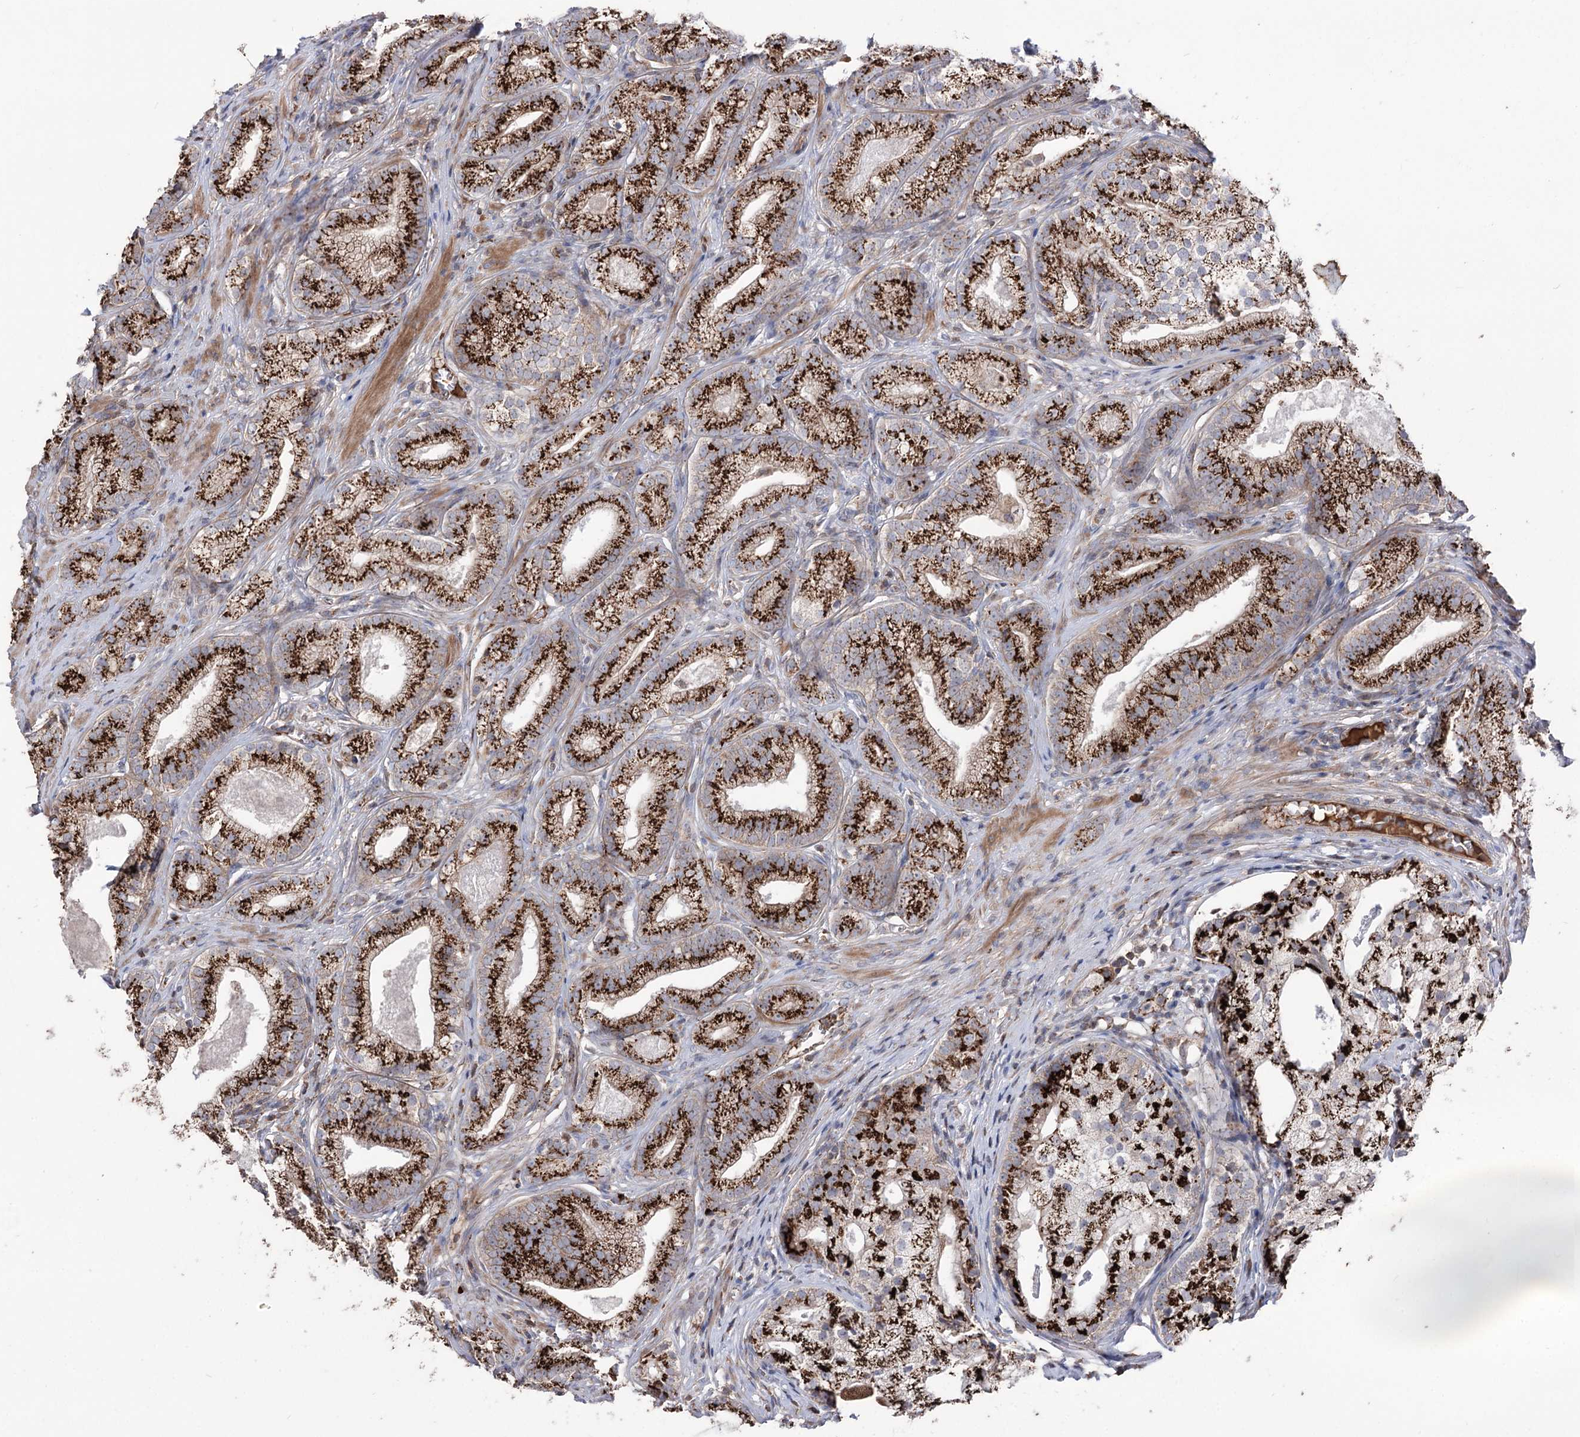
{"staining": {"intensity": "strong", "quantity": ">75%", "location": "cytoplasmic/membranous"}, "tissue": "prostate cancer", "cell_type": "Tumor cells", "image_type": "cancer", "snomed": [{"axis": "morphology", "description": "Adenocarcinoma, High grade"}, {"axis": "topography", "description": "Prostate"}], "caption": "Human prostate cancer (adenocarcinoma (high-grade)) stained for a protein (brown) shows strong cytoplasmic/membranous positive staining in approximately >75% of tumor cells.", "gene": "ARHGAP20", "patient": {"sex": "male", "age": 69}}